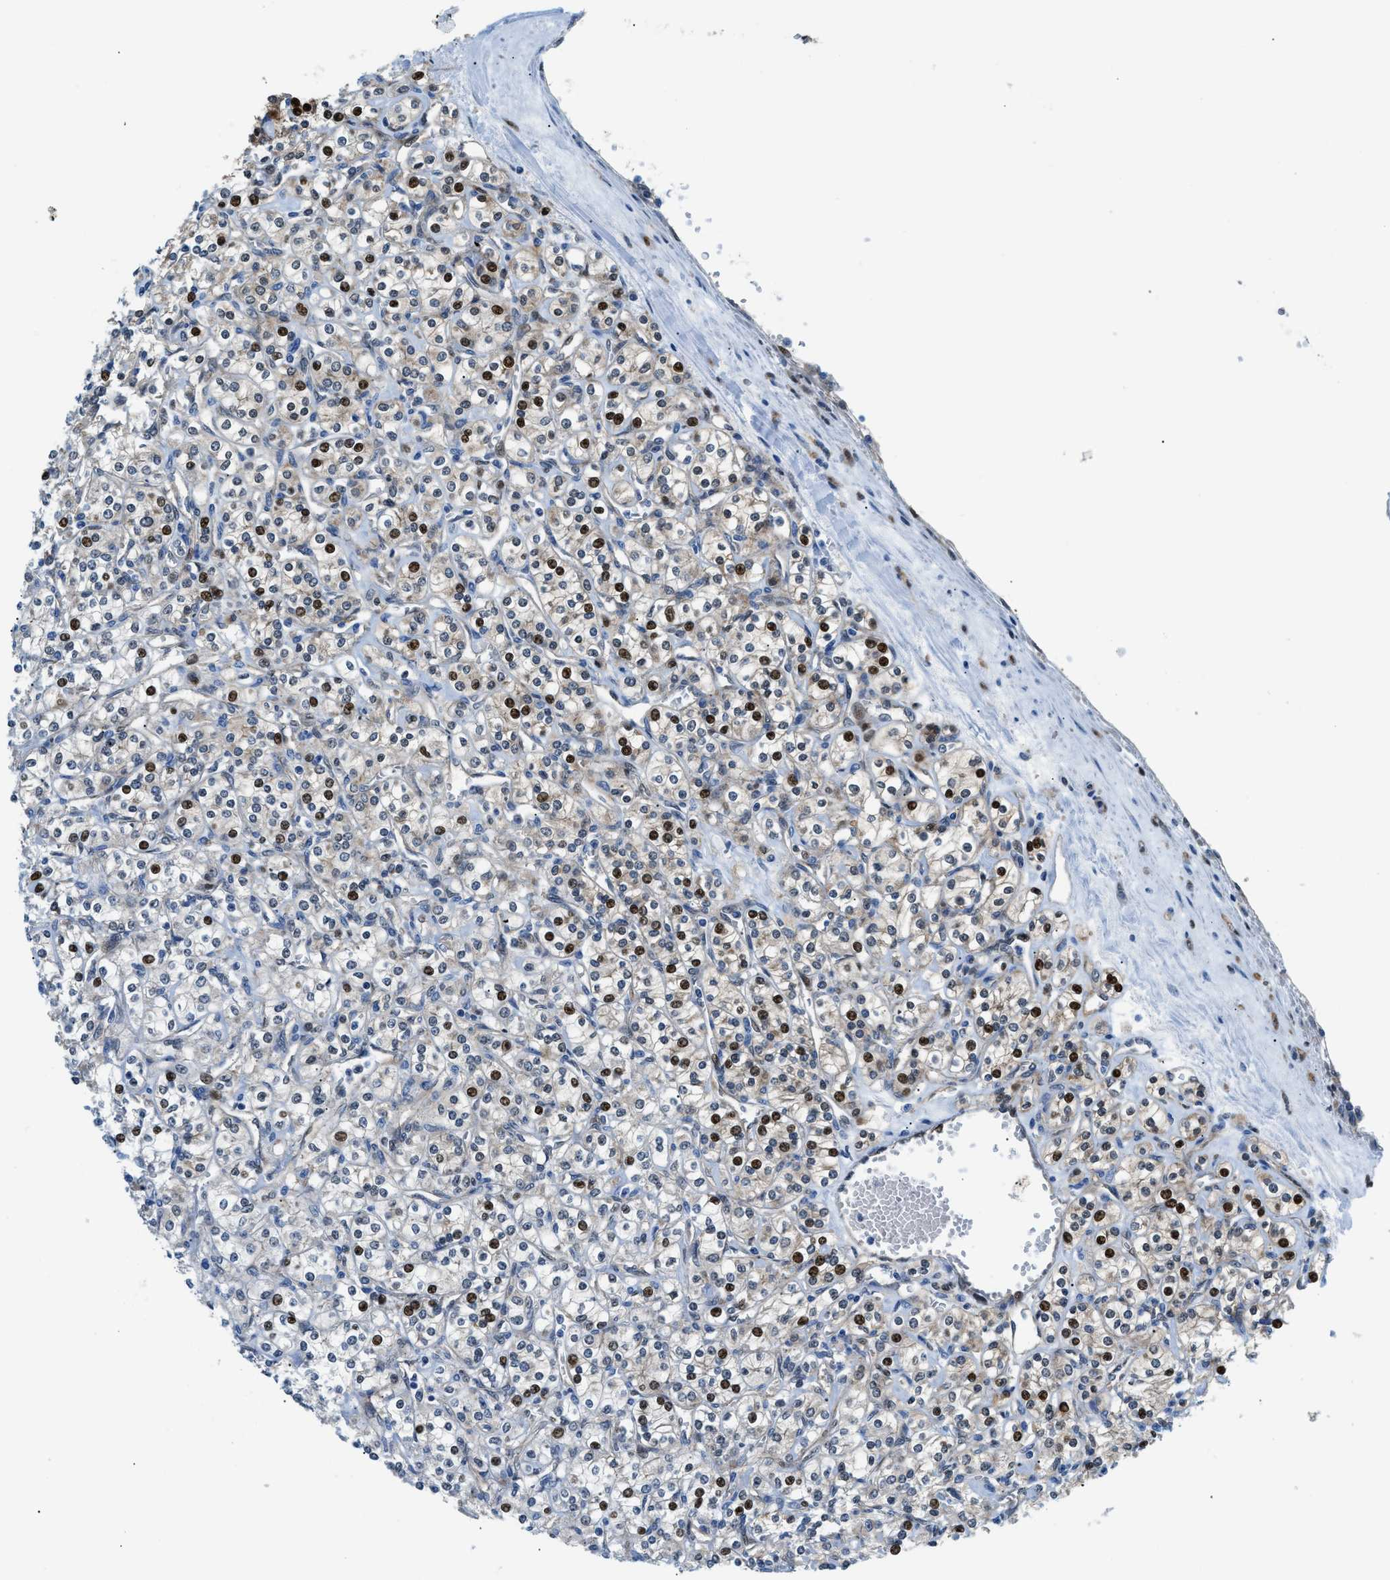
{"staining": {"intensity": "strong", "quantity": "<25%", "location": "cytoplasmic/membranous,nuclear"}, "tissue": "renal cancer", "cell_type": "Tumor cells", "image_type": "cancer", "snomed": [{"axis": "morphology", "description": "Adenocarcinoma, NOS"}, {"axis": "topography", "description": "Kidney"}], "caption": "A brown stain labels strong cytoplasmic/membranous and nuclear expression of a protein in renal cancer (adenocarcinoma) tumor cells. (DAB IHC with brightfield microscopy, high magnification).", "gene": "YWHAE", "patient": {"sex": "male", "age": 77}}